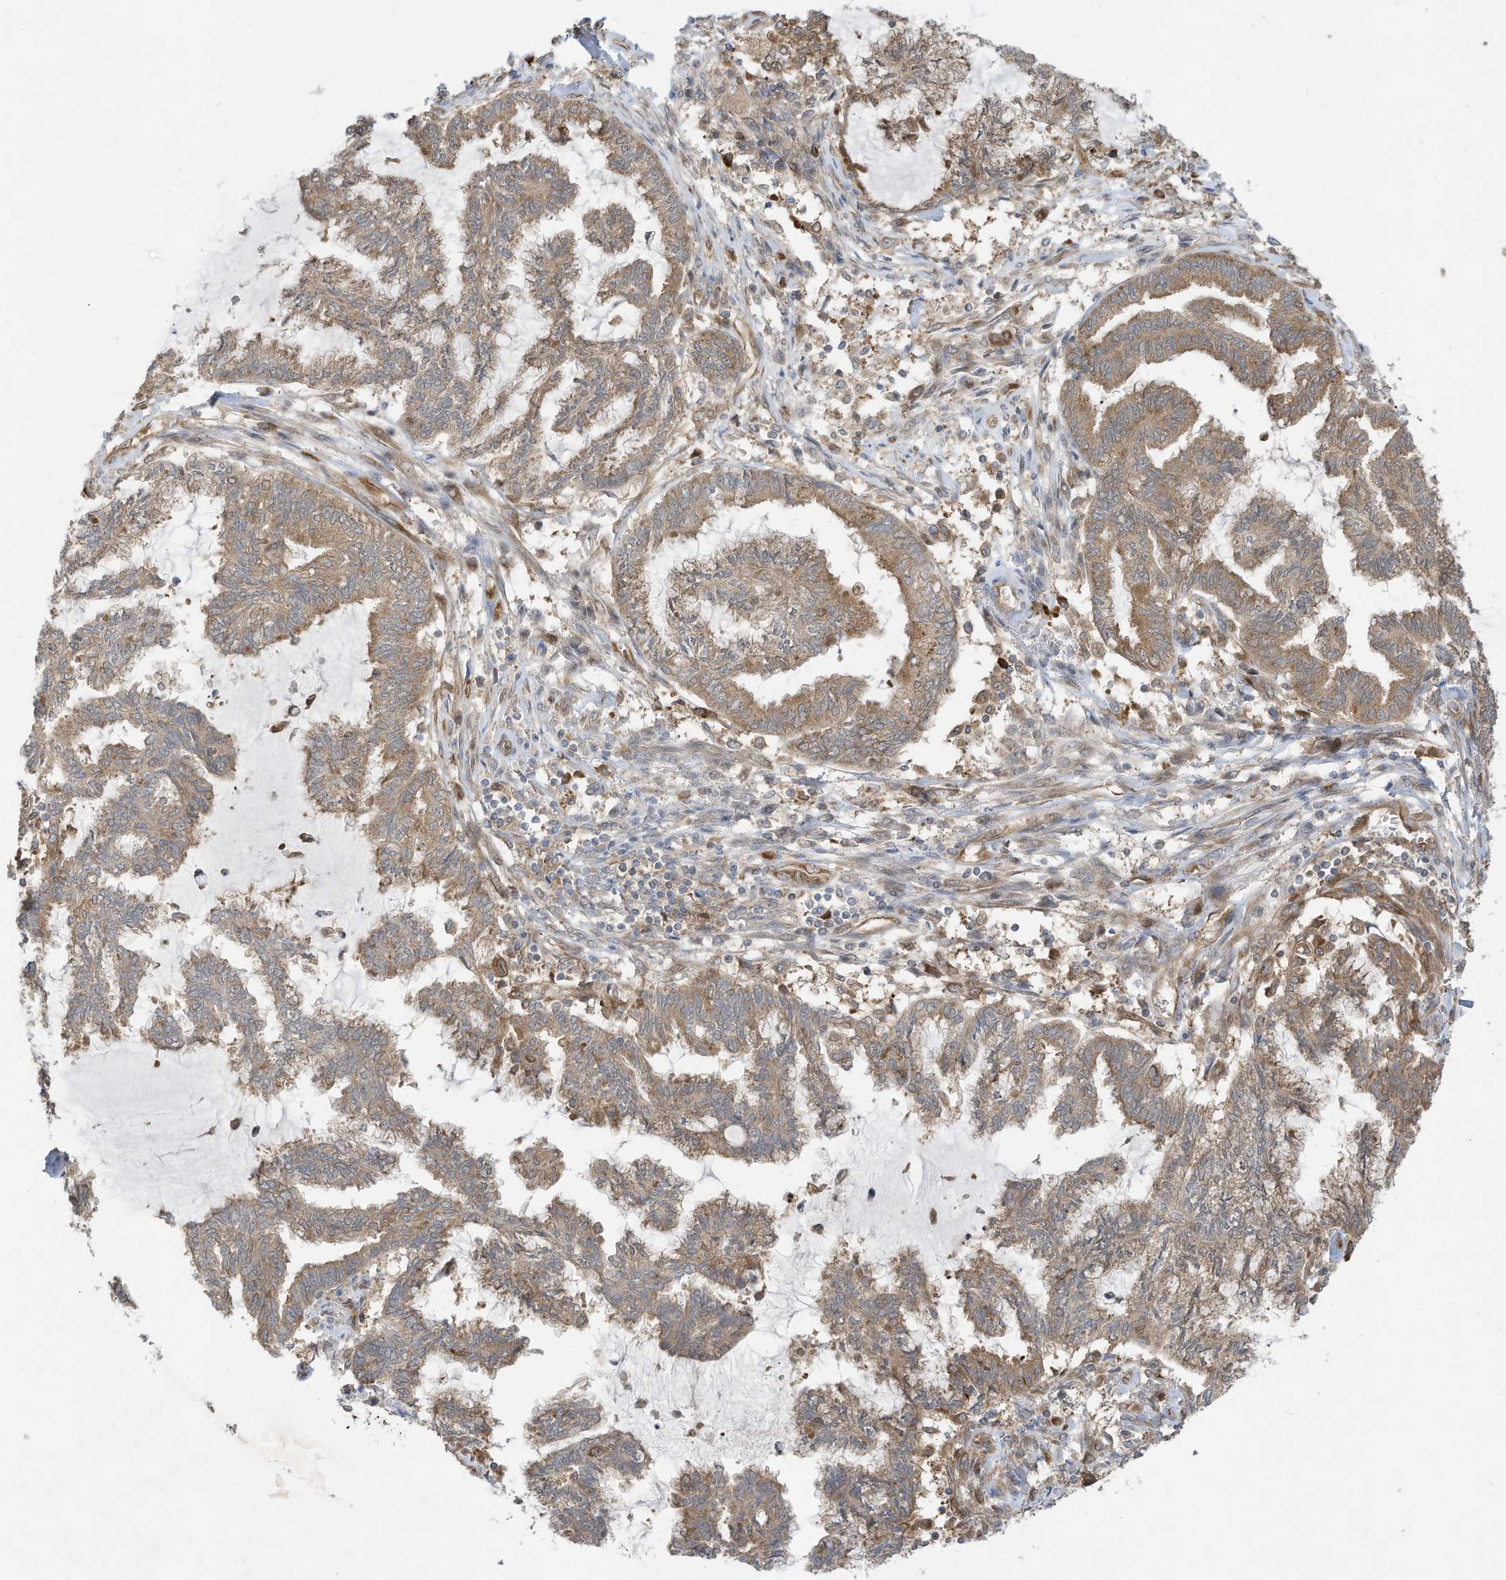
{"staining": {"intensity": "moderate", "quantity": ">75%", "location": "cytoplasmic/membranous"}, "tissue": "endometrial cancer", "cell_type": "Tumor cells", "image_type": "cancer", "snomed": [{"axis": "morphology", "description": "Adenocarcinoma, NOS"}, {"axis": "topography", "description": "Endometrium"}], "caption": "Tumor cells reveal moderate cytoplasmic/membranous staining in about >75% of cells in endometrial adenocarcinoma.", "gene": "USE1", "patient": {"sex": "female", "age": 86}}